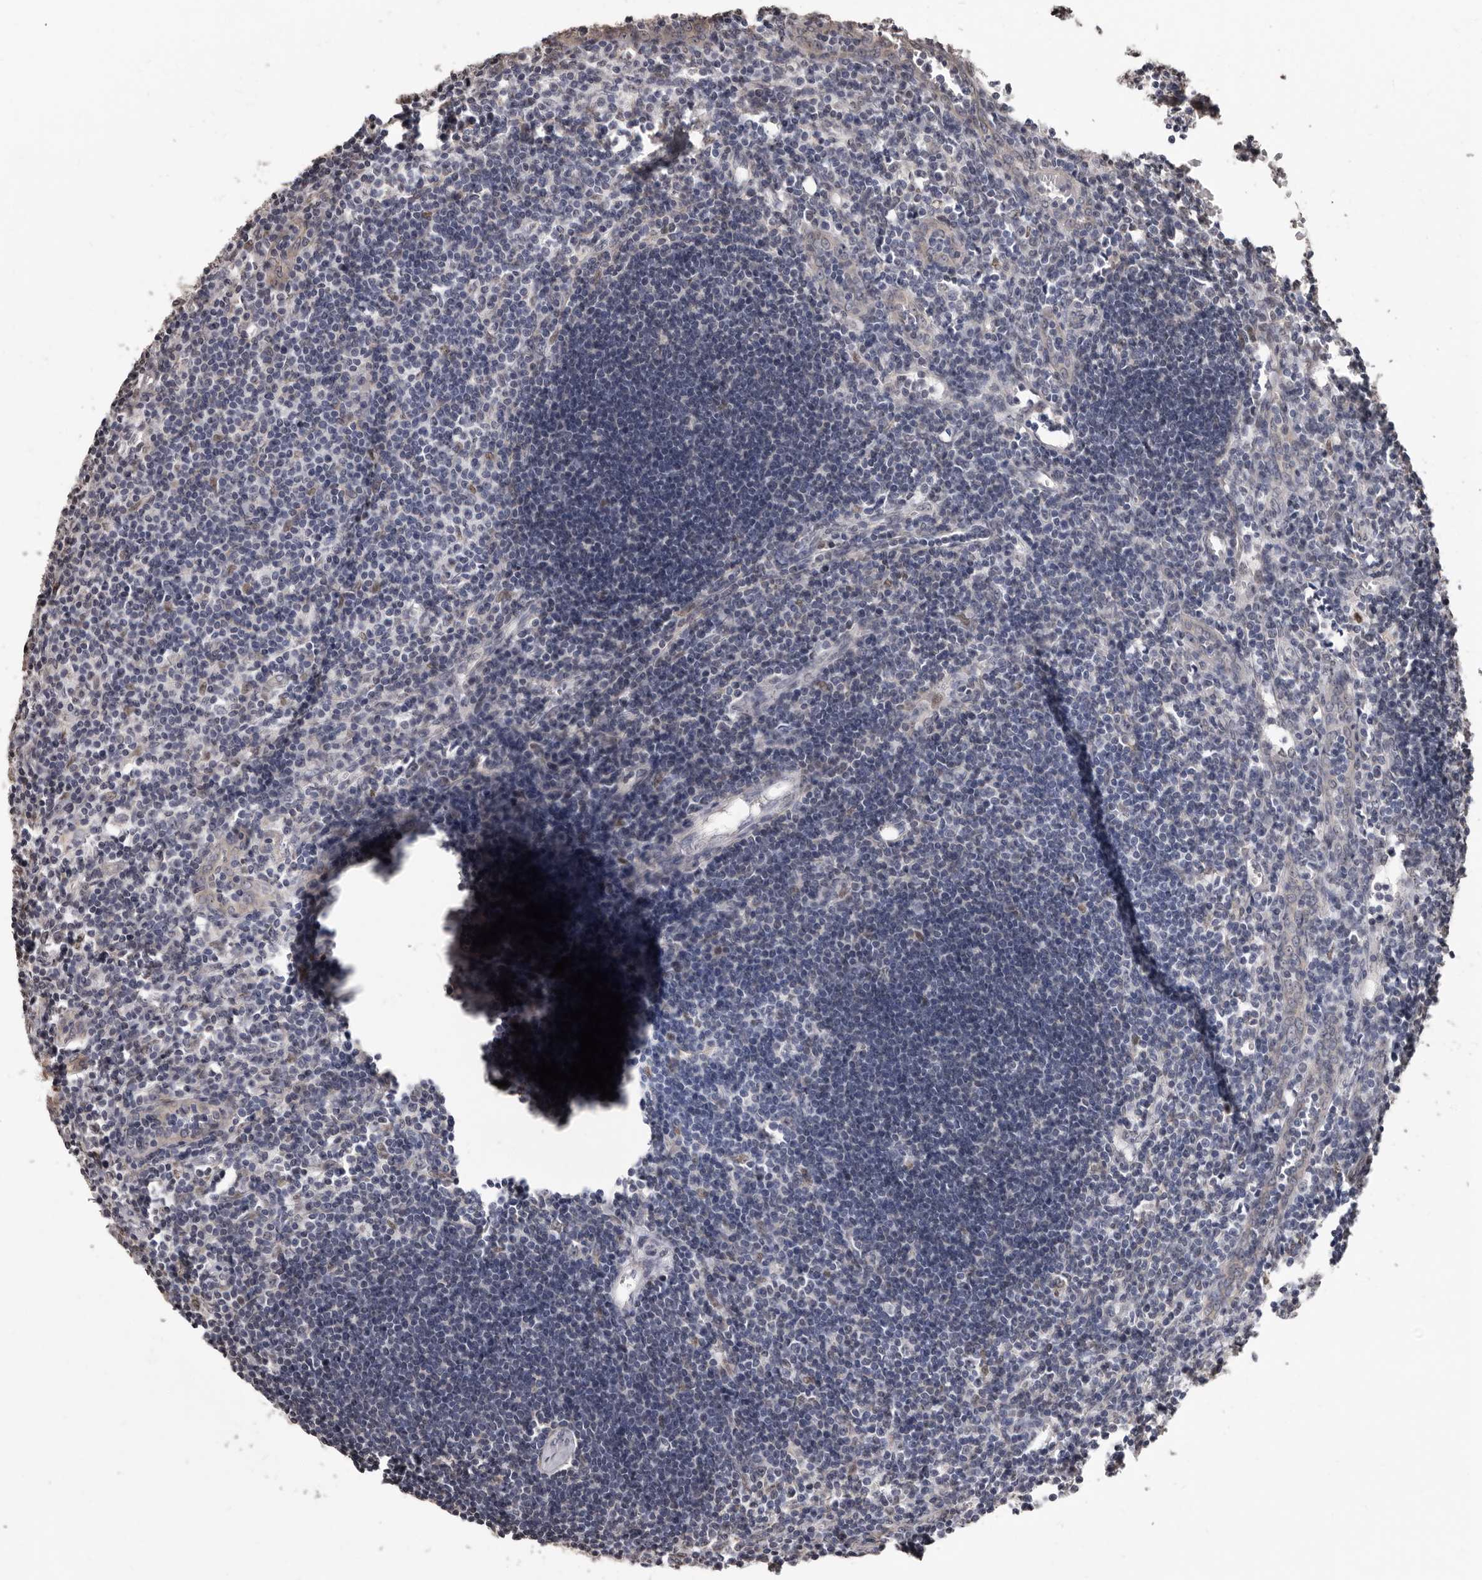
{"staining": {"intensity": "negative", "quantity": "none", "location": "none"}, "tissue": "lymph node", "cell_type": "Germinal center cells", "image_type": "normal", "snomed": [{"axis": "morphology", "description": "Normal tissue, NOS"}, {"axis": "morphology", "description": "Malignant melanoma, Metastatic site"}, {"axis": "topography", "description": "Lymph node"}], "caption": "Protein analysis of unremarkable lymph node shows no significant positivity in germinal center cells. (IHC, brightfield microscopy, high magnification).", "gene": "KHDRBS2", "patient": {"sex": "male", "age": 41}}